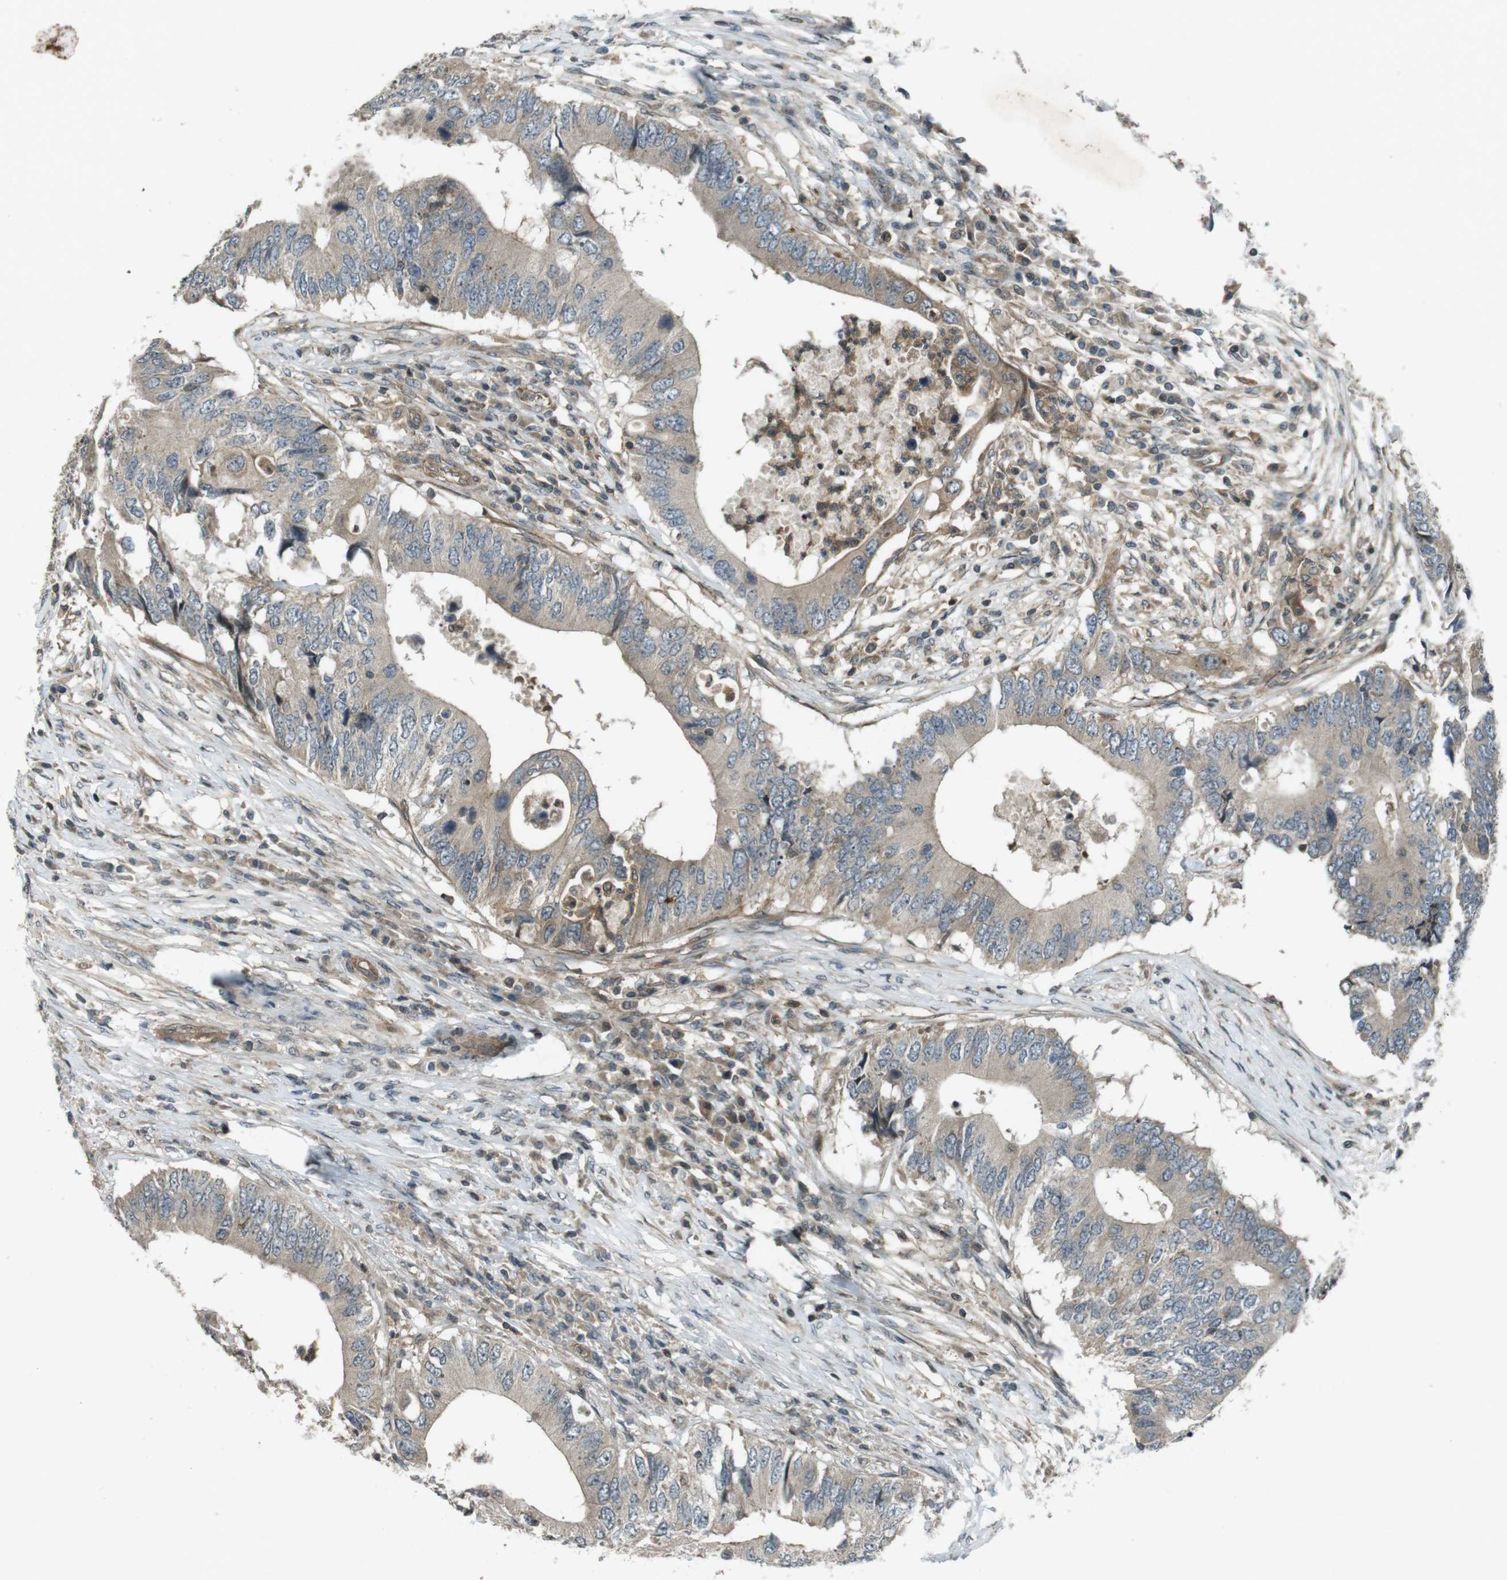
{"staining": {"intensity": "weak", "quantity": ">75%", "location": "cytoplasmic/membranous"}, "tissue": "colorectal cancer", "cell_type": "Tumor cells", "image_type": "cancer", "snomed": [{"axis": "morphology", "description": "Adenocarcinoma, NOS"}, {"axis": "topography", "description": "Colon"}], "caption": "Colorectal cancer (adenocarcinoma) was stained to show a protein in brown. There is low levels of weak cytoplasmic/membranous expression in about >75% of tumor cells. Using DAB (brown) and hematoxylin (blue) stains, captured at high magnification using brightfield microscopy.", "gene": "ZYX", "patient": {"sex": "male", "age": 71}}